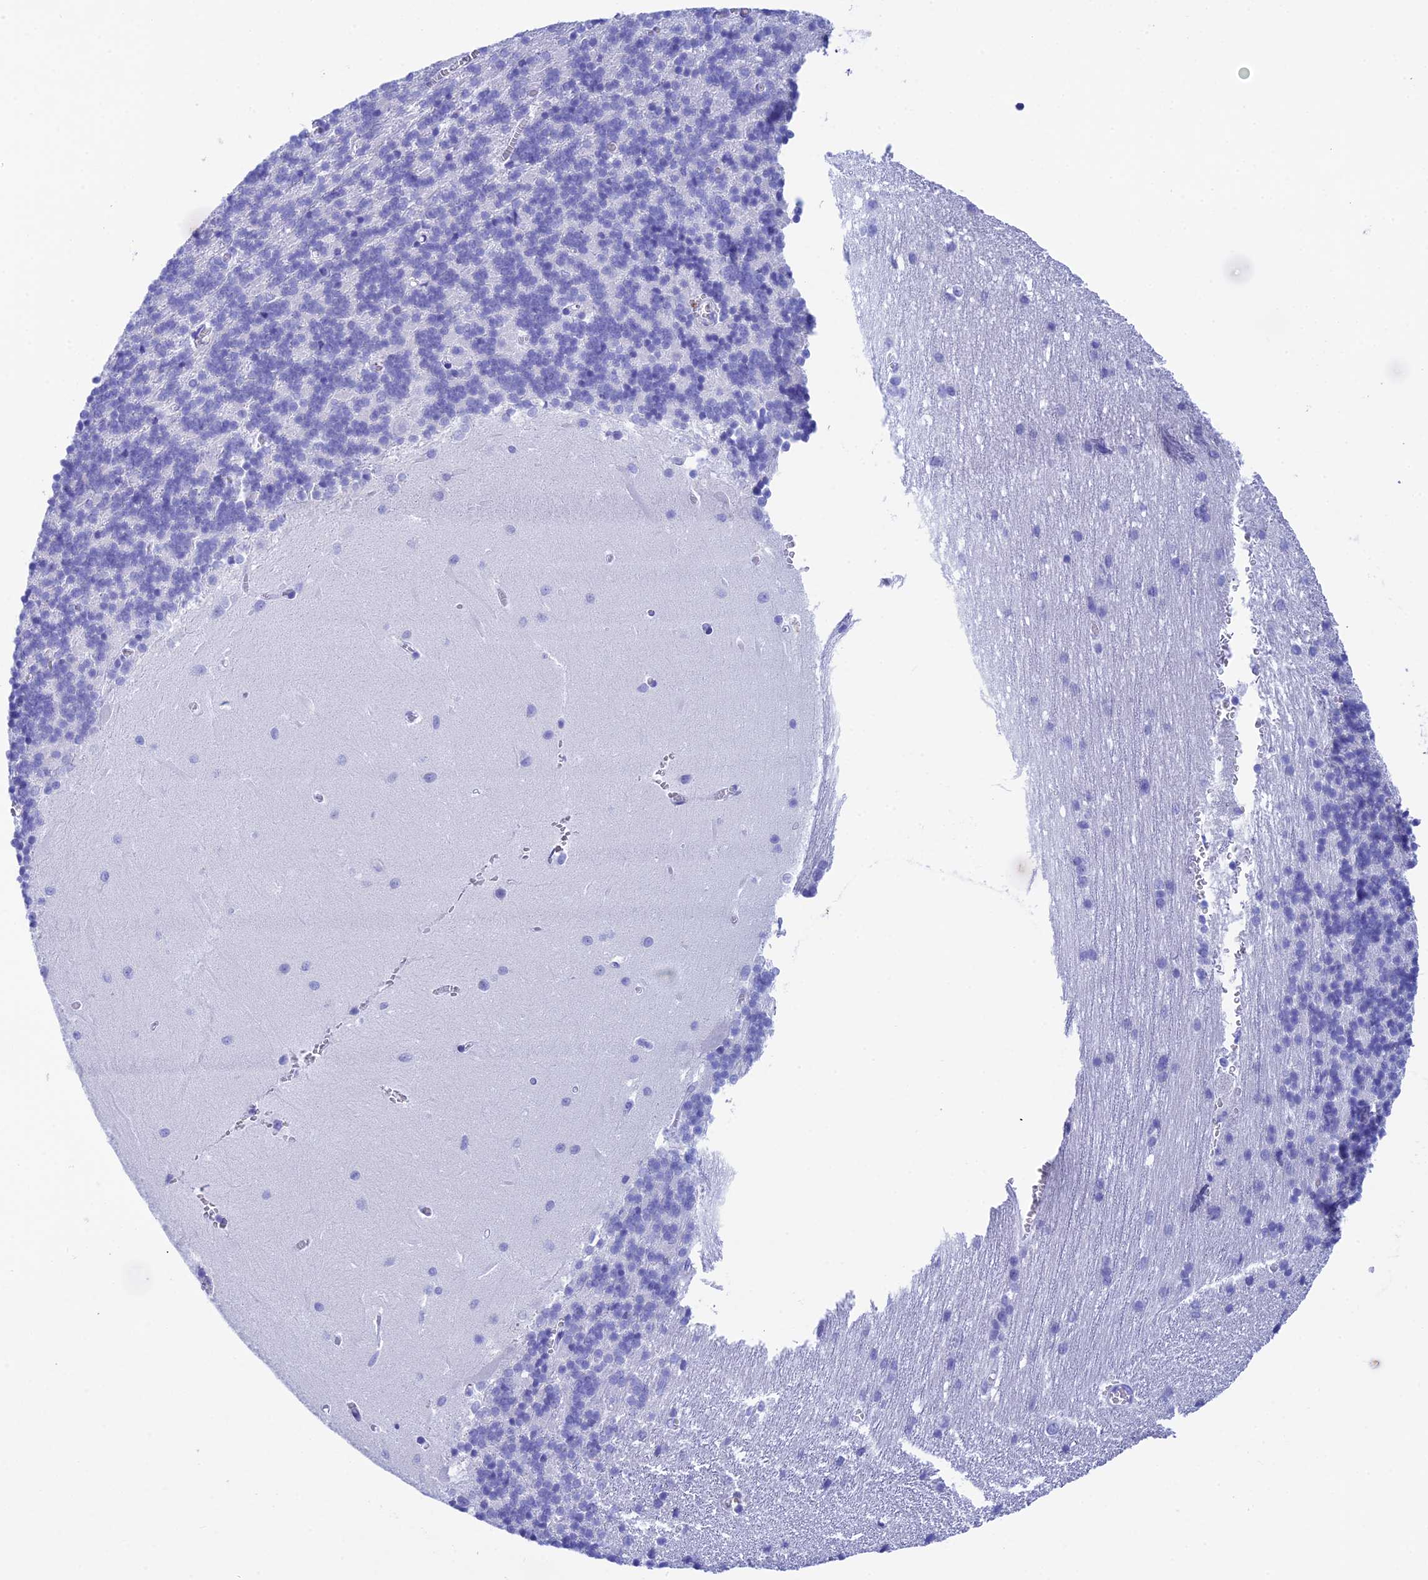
{"staining": {"intensity": "negative", "quantity": "none", "location": "none"}, "tissue": "cerebellum", "cell_type": "Cells in granular layer", "image_type": "normal", "snomed": [{"axis": "morphology", "description": "Normal tissue, NOS"}, {"axis": "topography", "description": "Cerebellum"}], "caption": "The IHC photomicrograph has no significant positivity in cells in granular layer of cerebellum.", "gene": "REG1A", "patient": {"sex": "male", "age": 37}}